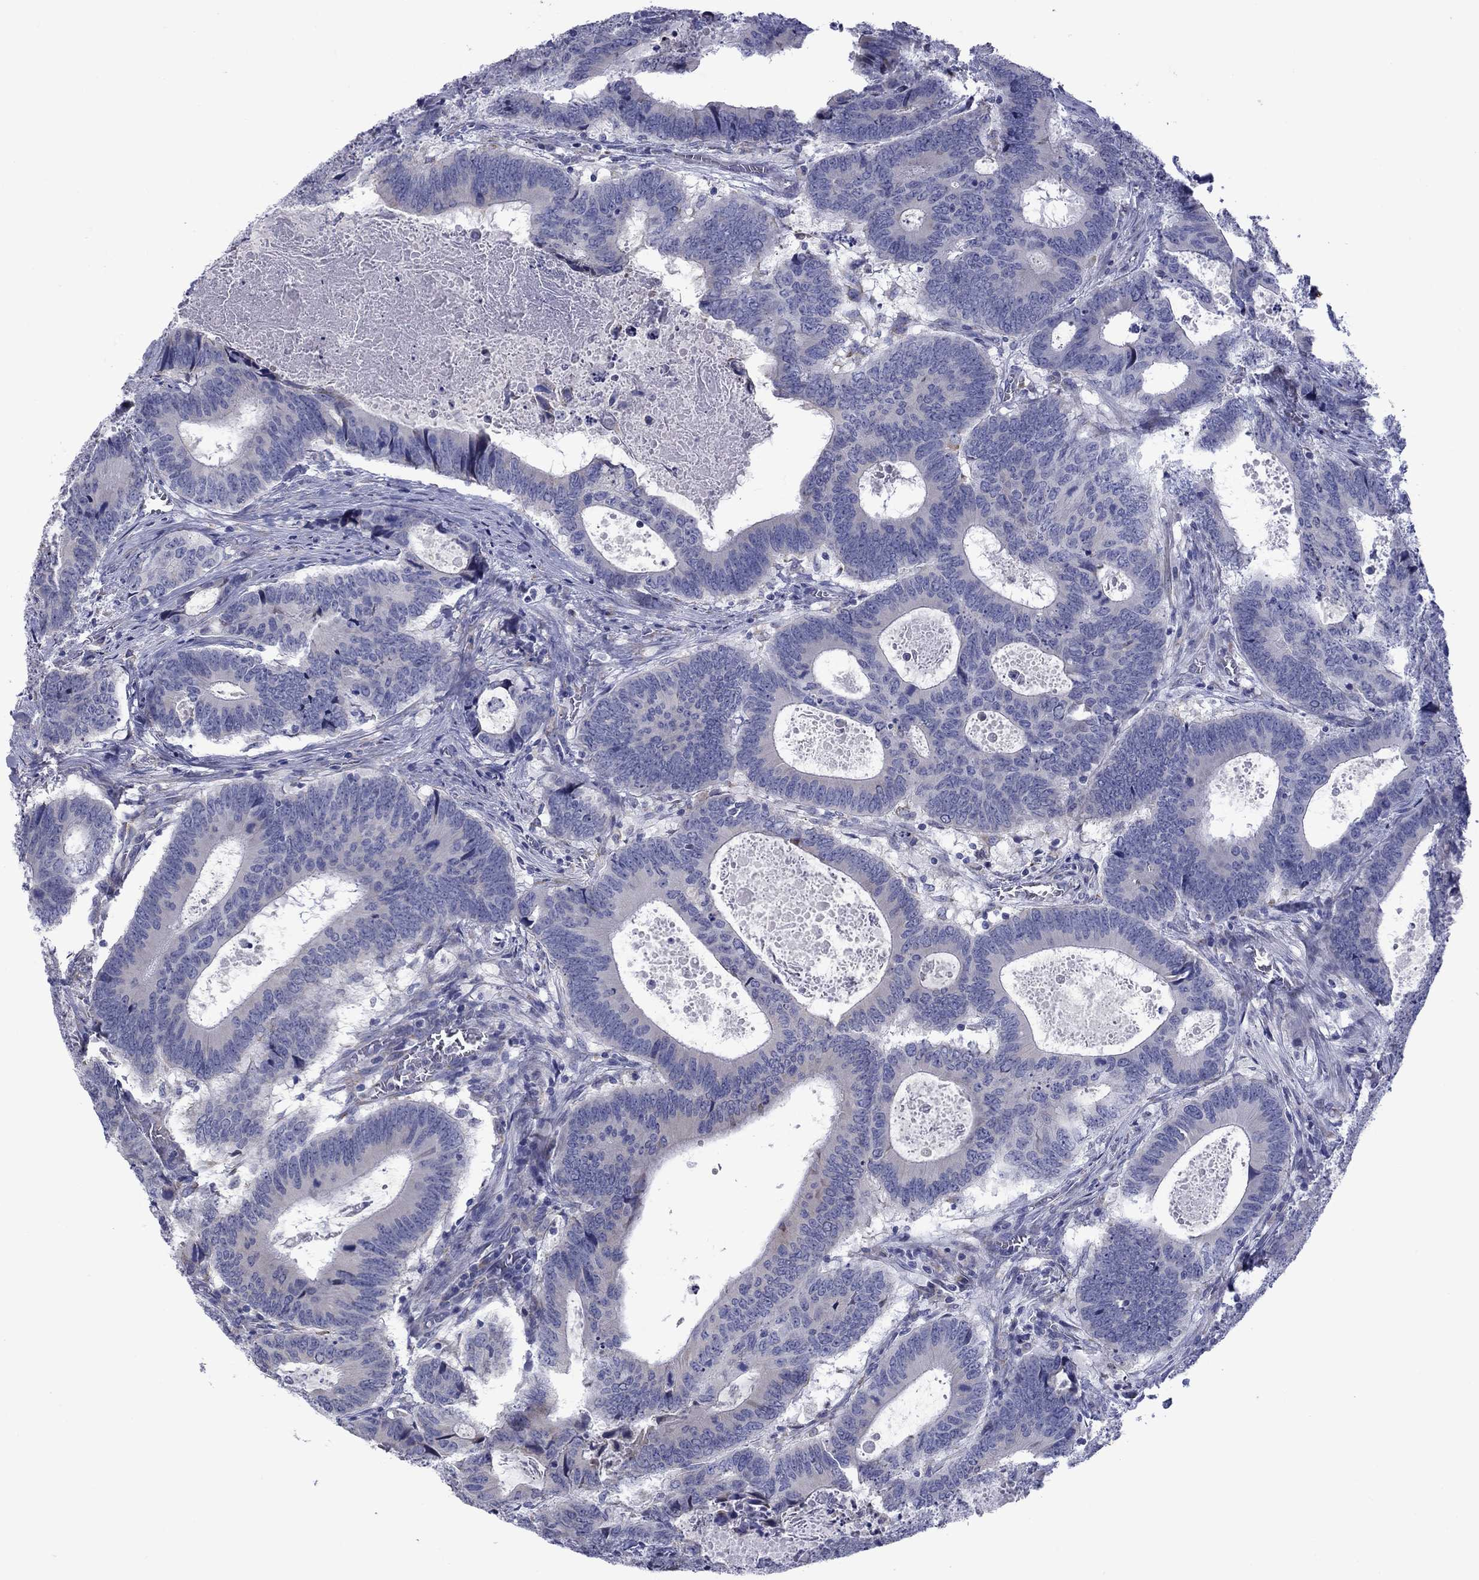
{"staining": {"intensity": "negative", "quantity": "none", "location": "none"}, "tissue": "colorectal cancer", "cell_type": "Tumor cells", "image_type": "cancer", "snomed": [{"axis": "morphology", "description": "Adenocarcinoma, NOS"}, {"axis": "topography", "description": "Colon"}], "caption": "Immunohistochemical staining of colorectal cancer (adenocarcinoma) displays no significant positivity in tumor cells.", "gene": "TMPRSS11A", "patient": {"sex": "female", "age": 82}}